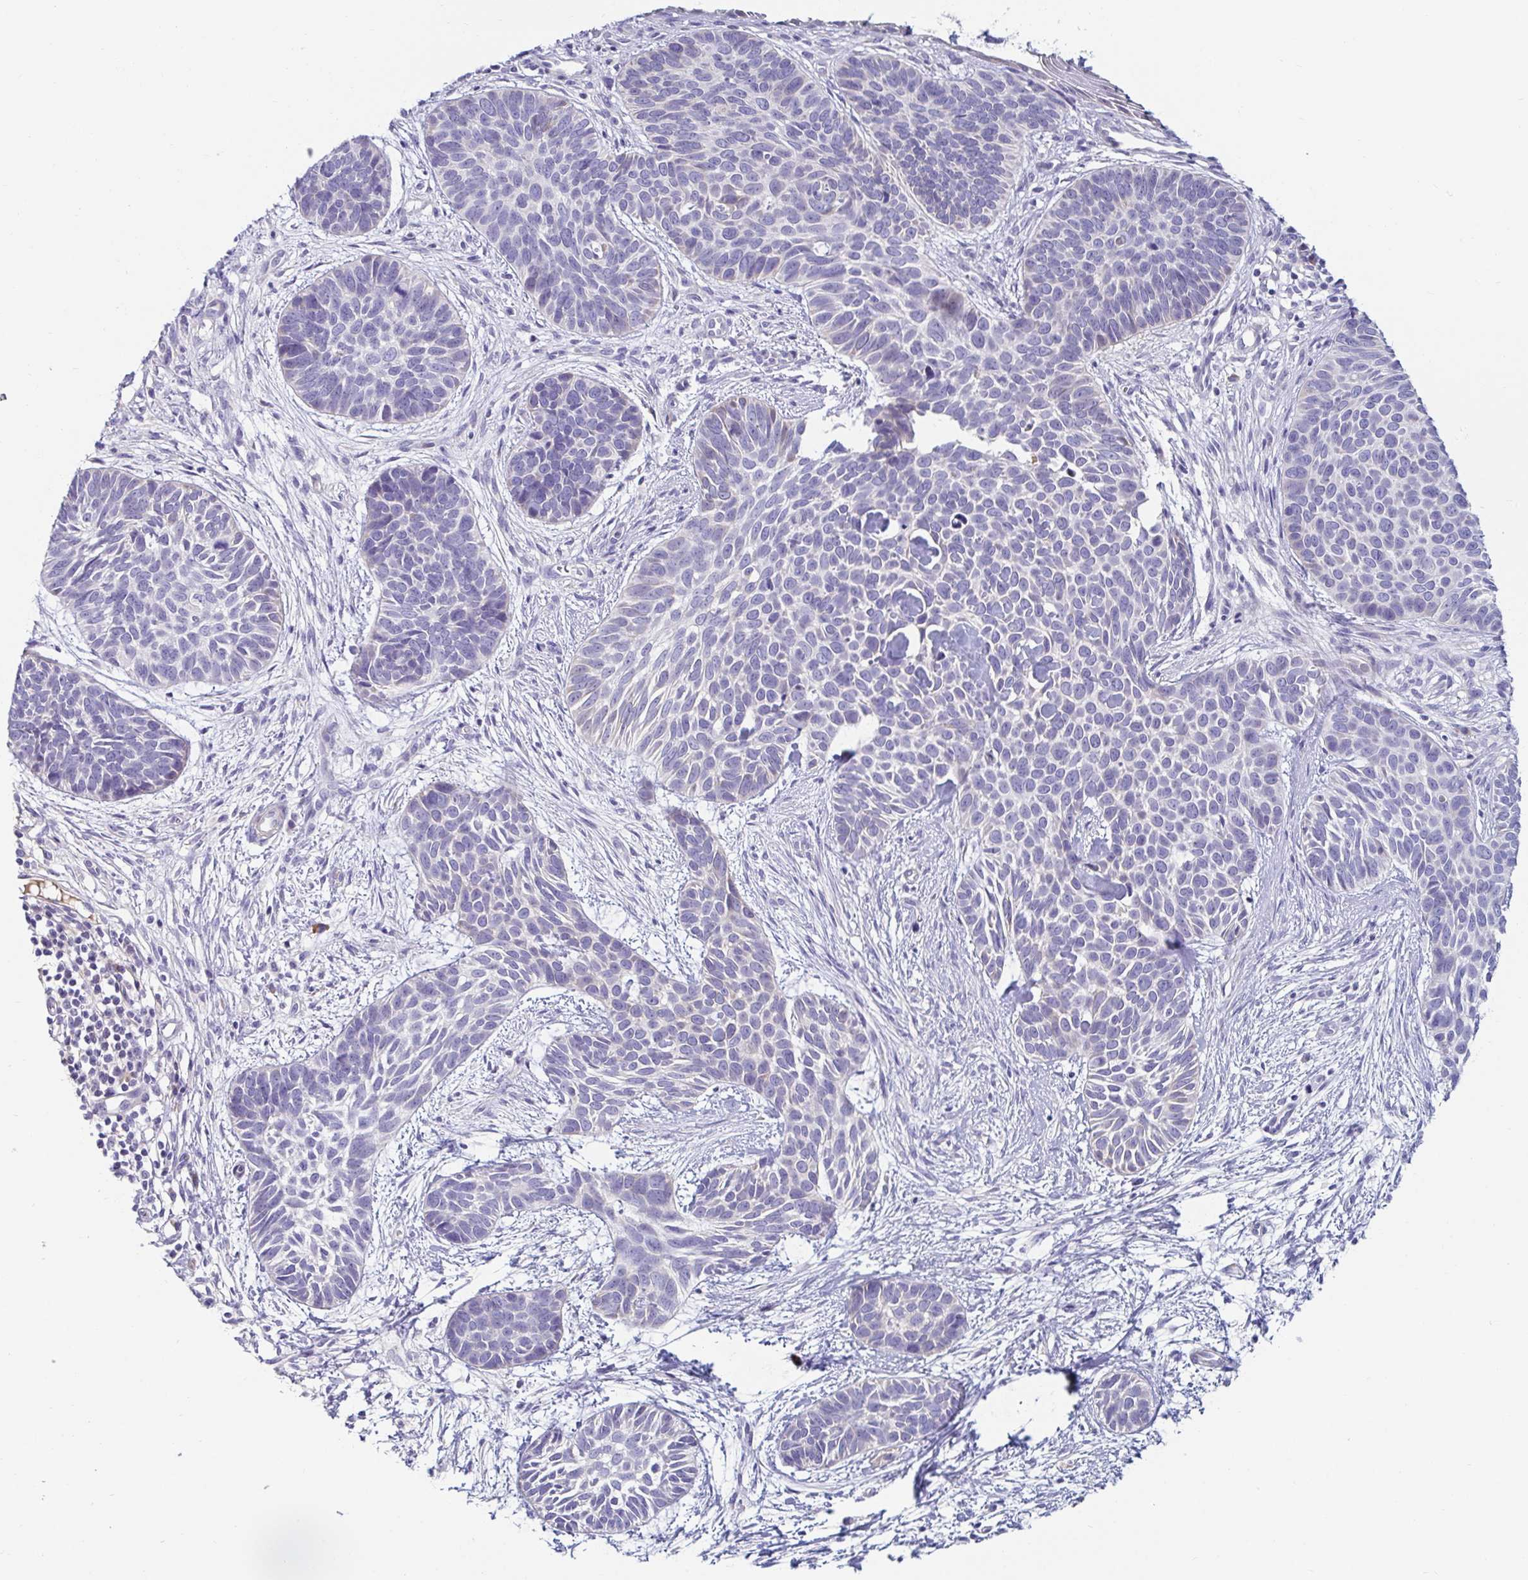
{"staining": {"intensity": "negative", "quantity": "none", "location": "none"}, "tissue": "skin cancer", "cell_type": "Tumor cells", "image_type": "cancer", "snomed": [{"axis": "morphology", "description": "Basal cell carcinoma"}, {"axis": "topography", "description": "Skin"}], "caption": "Tumor cells show no significant protein expression in skin basal cell carcinoma.", "gene": "C4orf17", "patient": {"sex": "male", "age": 69}}